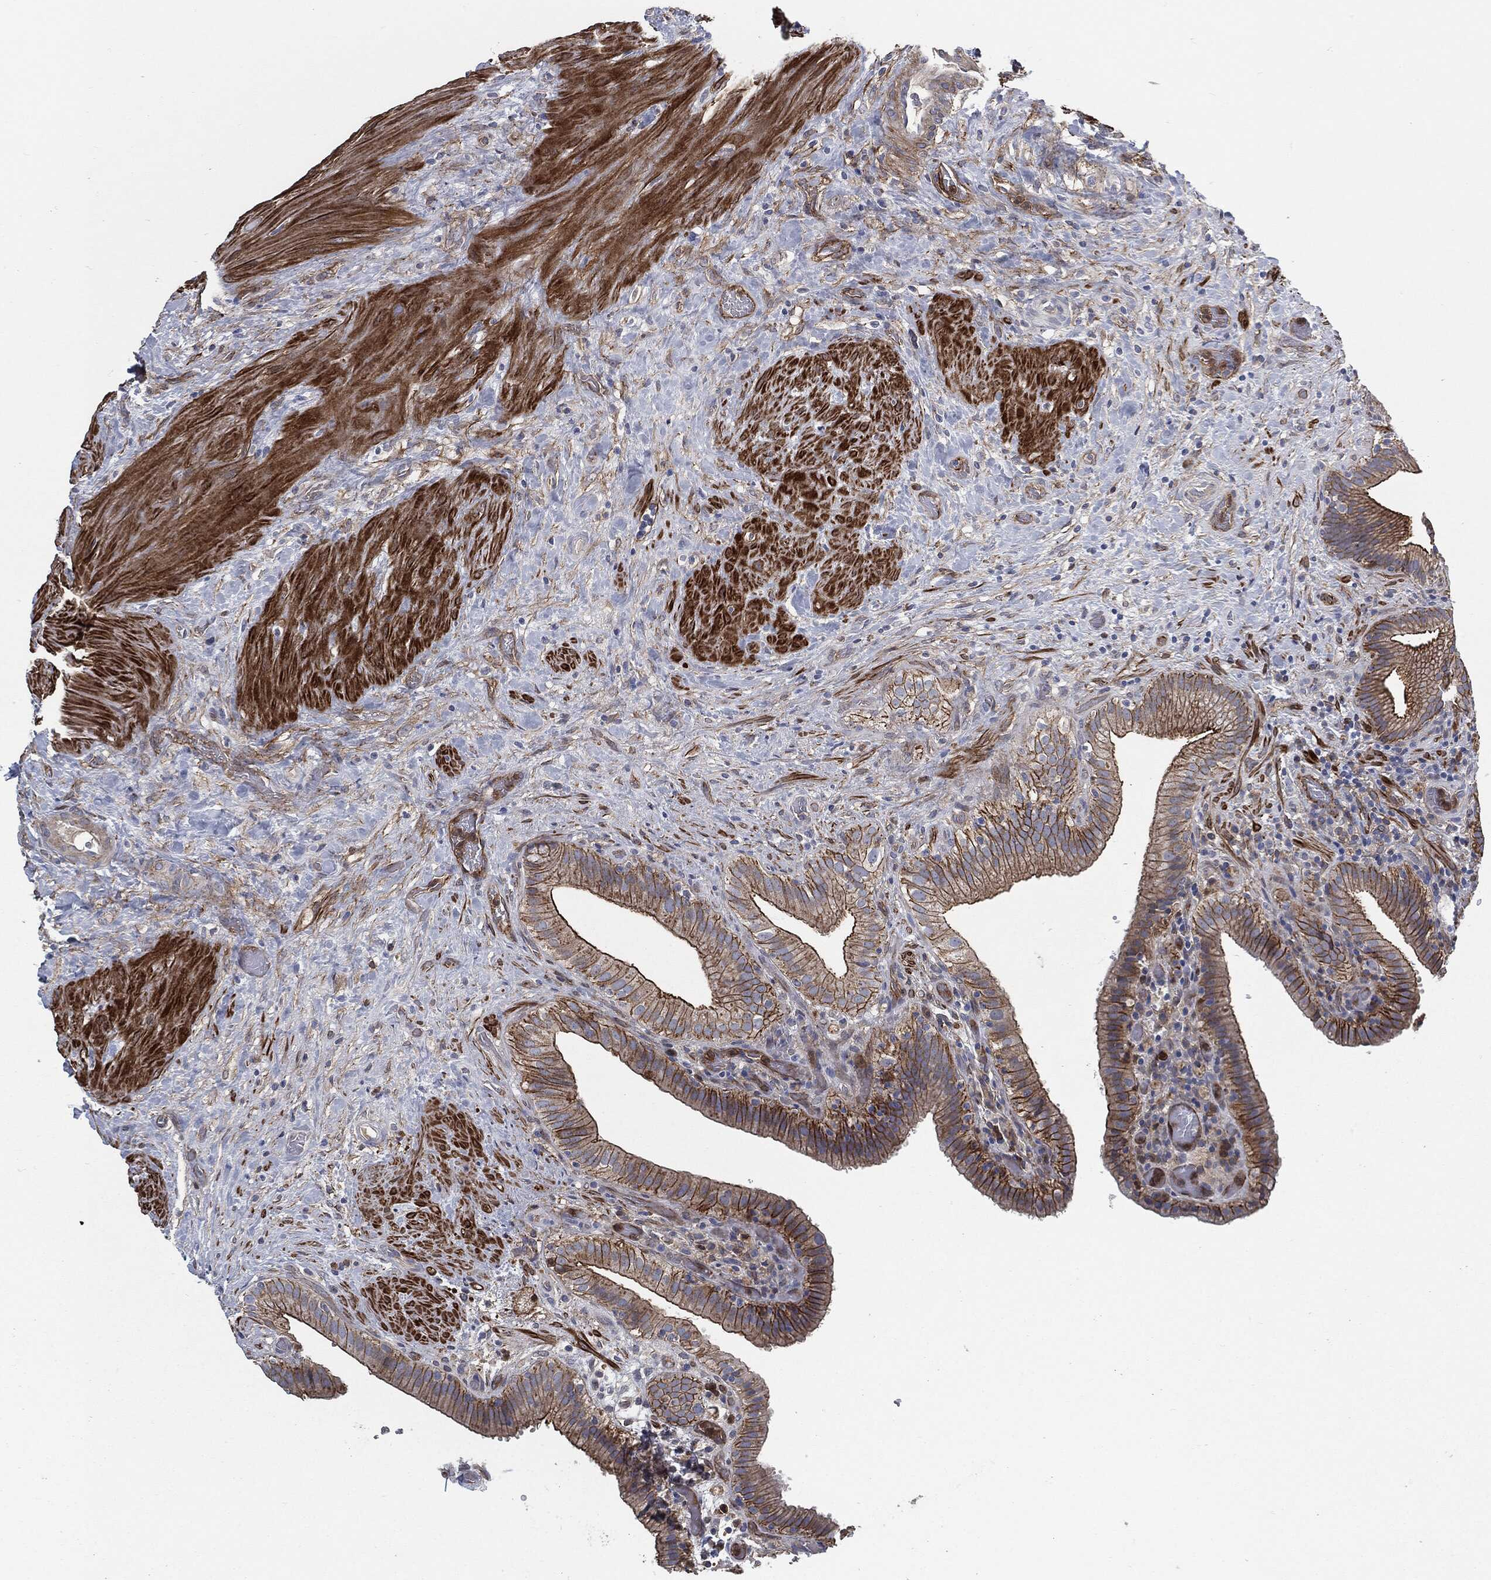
{"staining": {"intensity": "strong", "quantity": ">75%", "location": "cytoplasmic/membranous"}, "tissue": "gallbladder", "cell_type": "Glandular cells", "image_type": "normal", "snomed": [{"axis": "morphology", "description": "Normal tissue, NOS"}, {"axis": "topography", "description": "Gallbladder"}], "caption": "This is a photomicrograph of immunohistochemistry staining of normal gallbladder, which shows strong expression in the cytoplasmic/membranous of glandular cells.", "gene": "SVIL", "patient": {"sex": "male", "age": 62}}